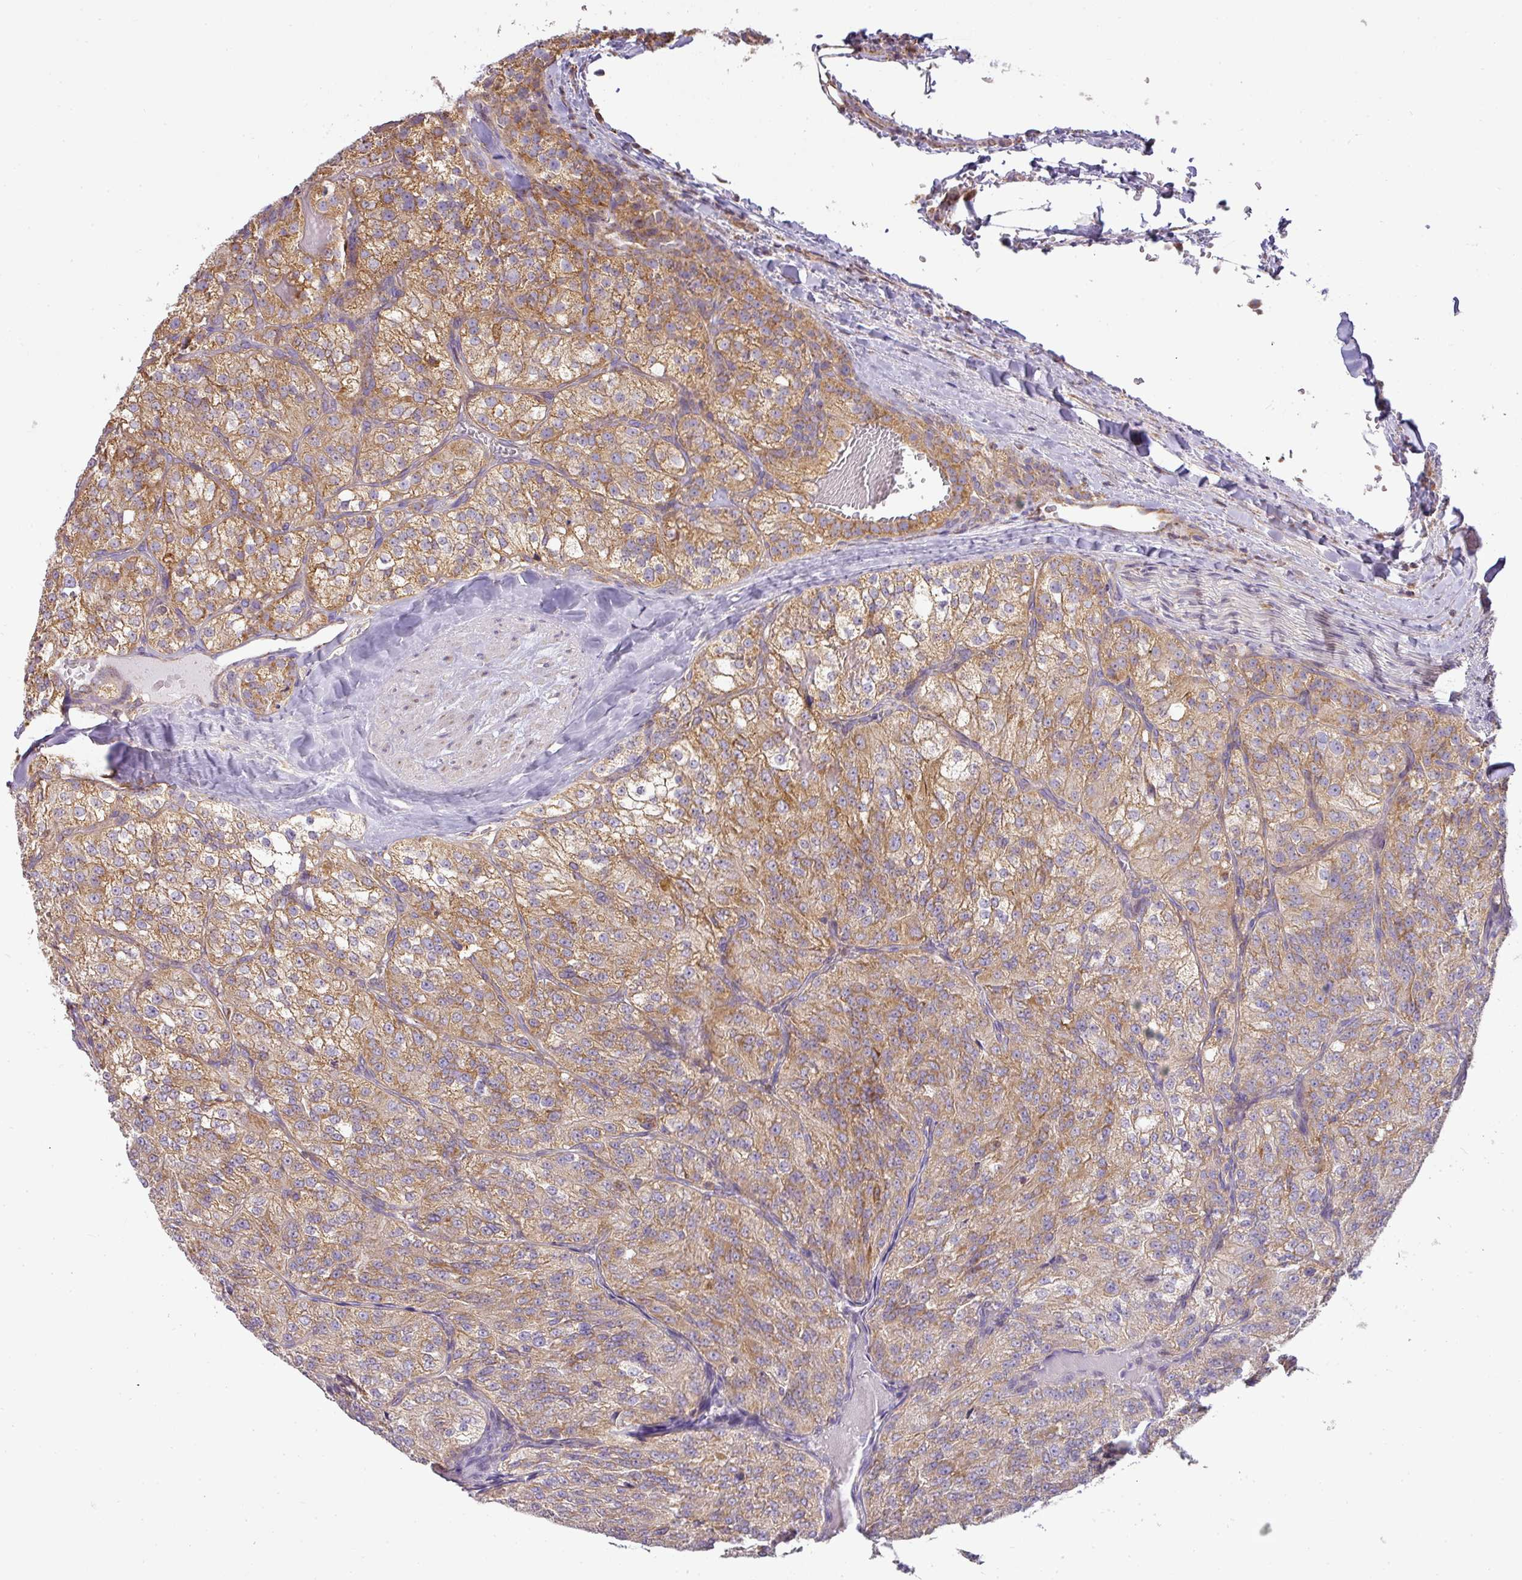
{"staining": {"intensity": "moderate", "quantity": "25%-75%", "location": "cytoplasmic/membranous"}, "tissue": "renal cancer", "cell_type": "Tumor cells", "image_type": "cancer", "snomed": [{"axis": "morphology", "description": "Adenocarcinoma, NOS"}, {"axis": "topography", "description": "Kidney"}], "caption": "Immunohistochemistry (DAB) staining of renal cancer displays moderate cytoplasmic/membranous protein expression in about 25%-75% of tumor cells.", "gene": "ZNF211", "patient": {"sex": "female", "age": 63}}